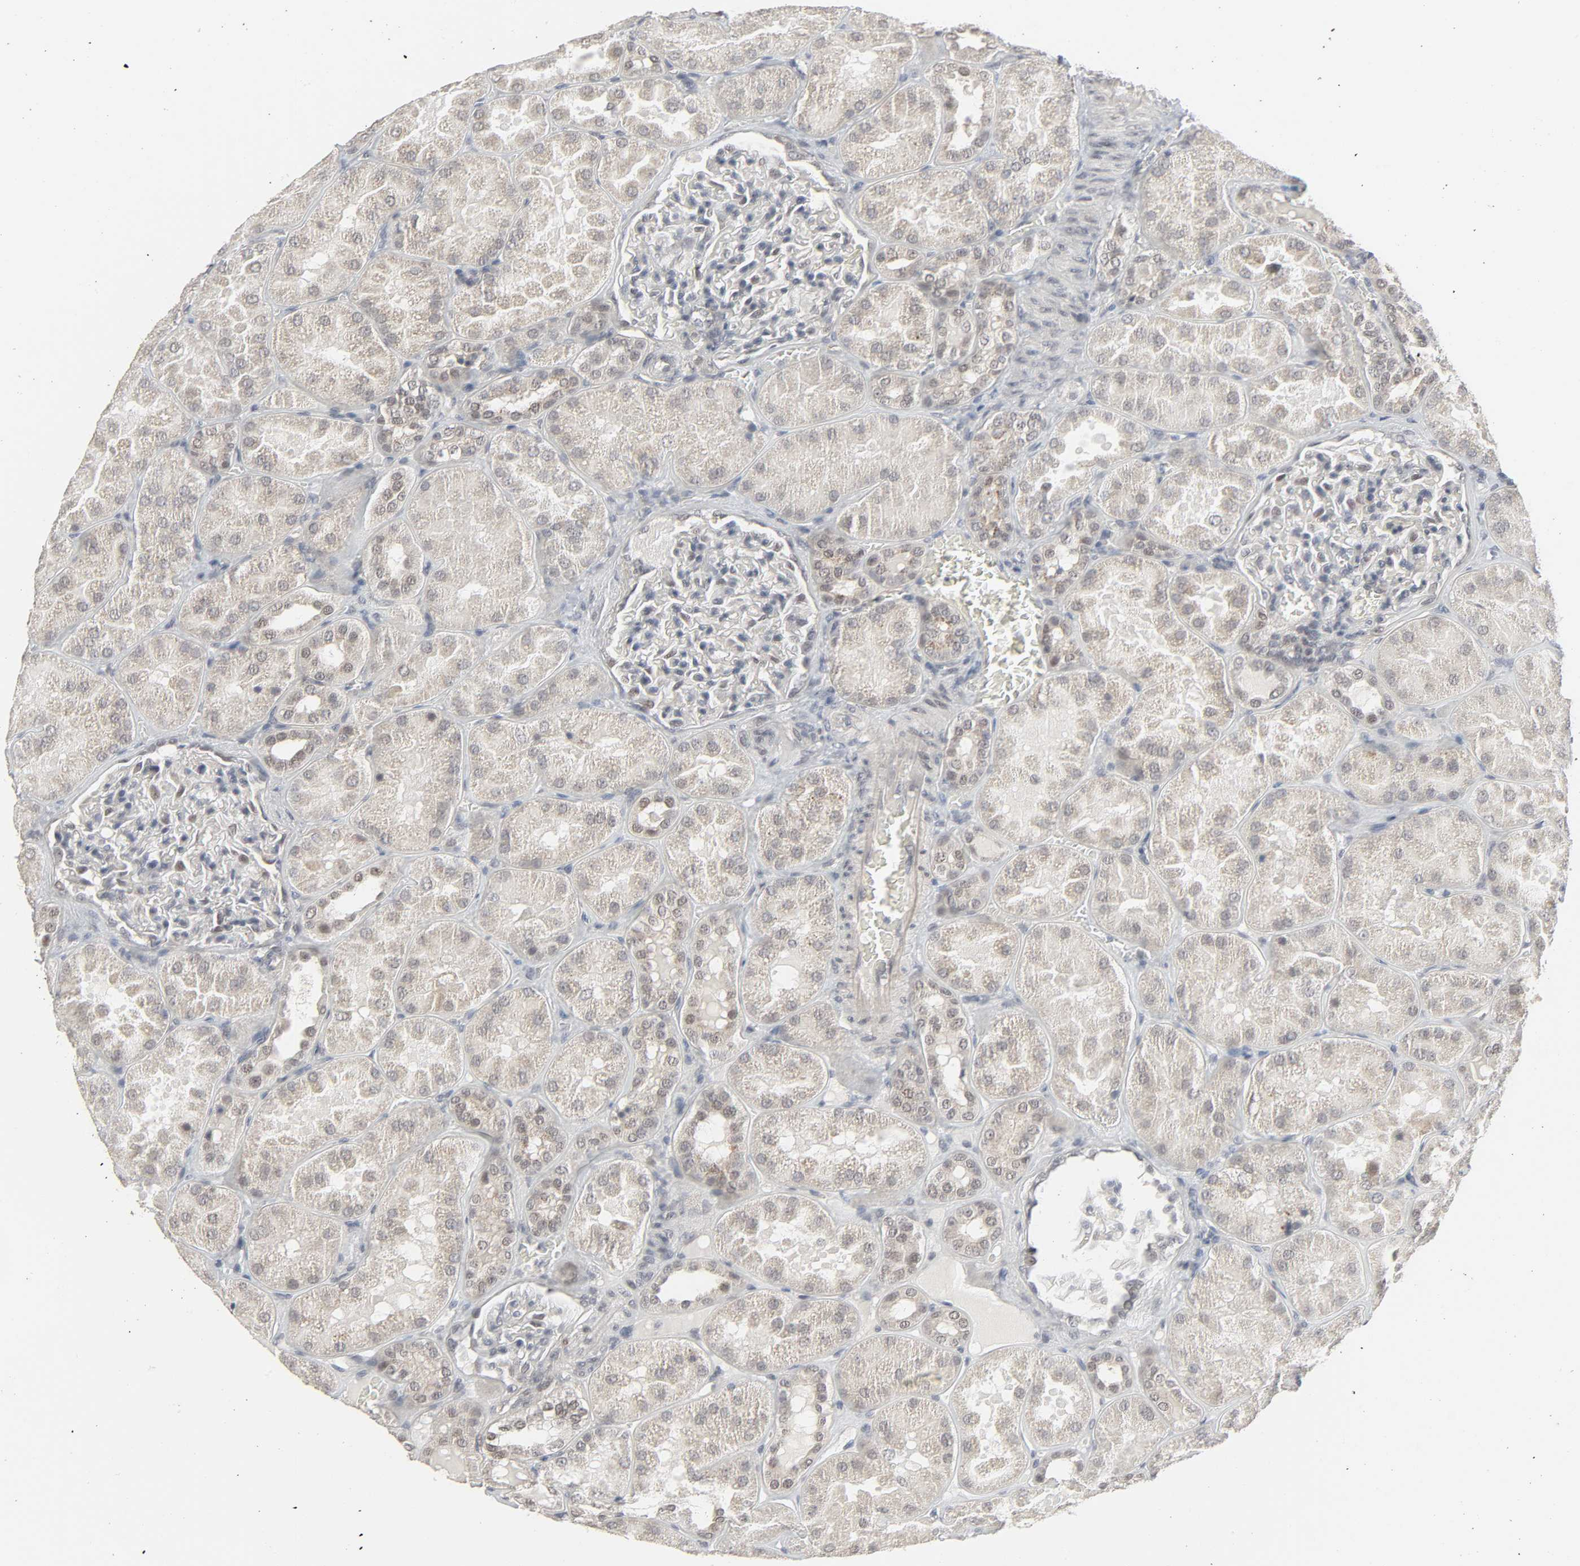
{"staining": {"intensity": "negative", "quantity": "none", "location": "none"}, "tissue": "kidney", "cell_type": "Cells in glomeruli", "image_type": "normal", "snomed": [{"axis": "morphology", "description": "Normal tissue, NOS"}, {"axis": "topography", "description": "Kidney"}], "caption": "DAB (3,3'-diaminobenzidine) immunohistochemical staining of benign human kidney reveals no significant expression in cells in glomeruli.", "gene": "ZNF222", "patient": {"sex": "male", "age": 28}}